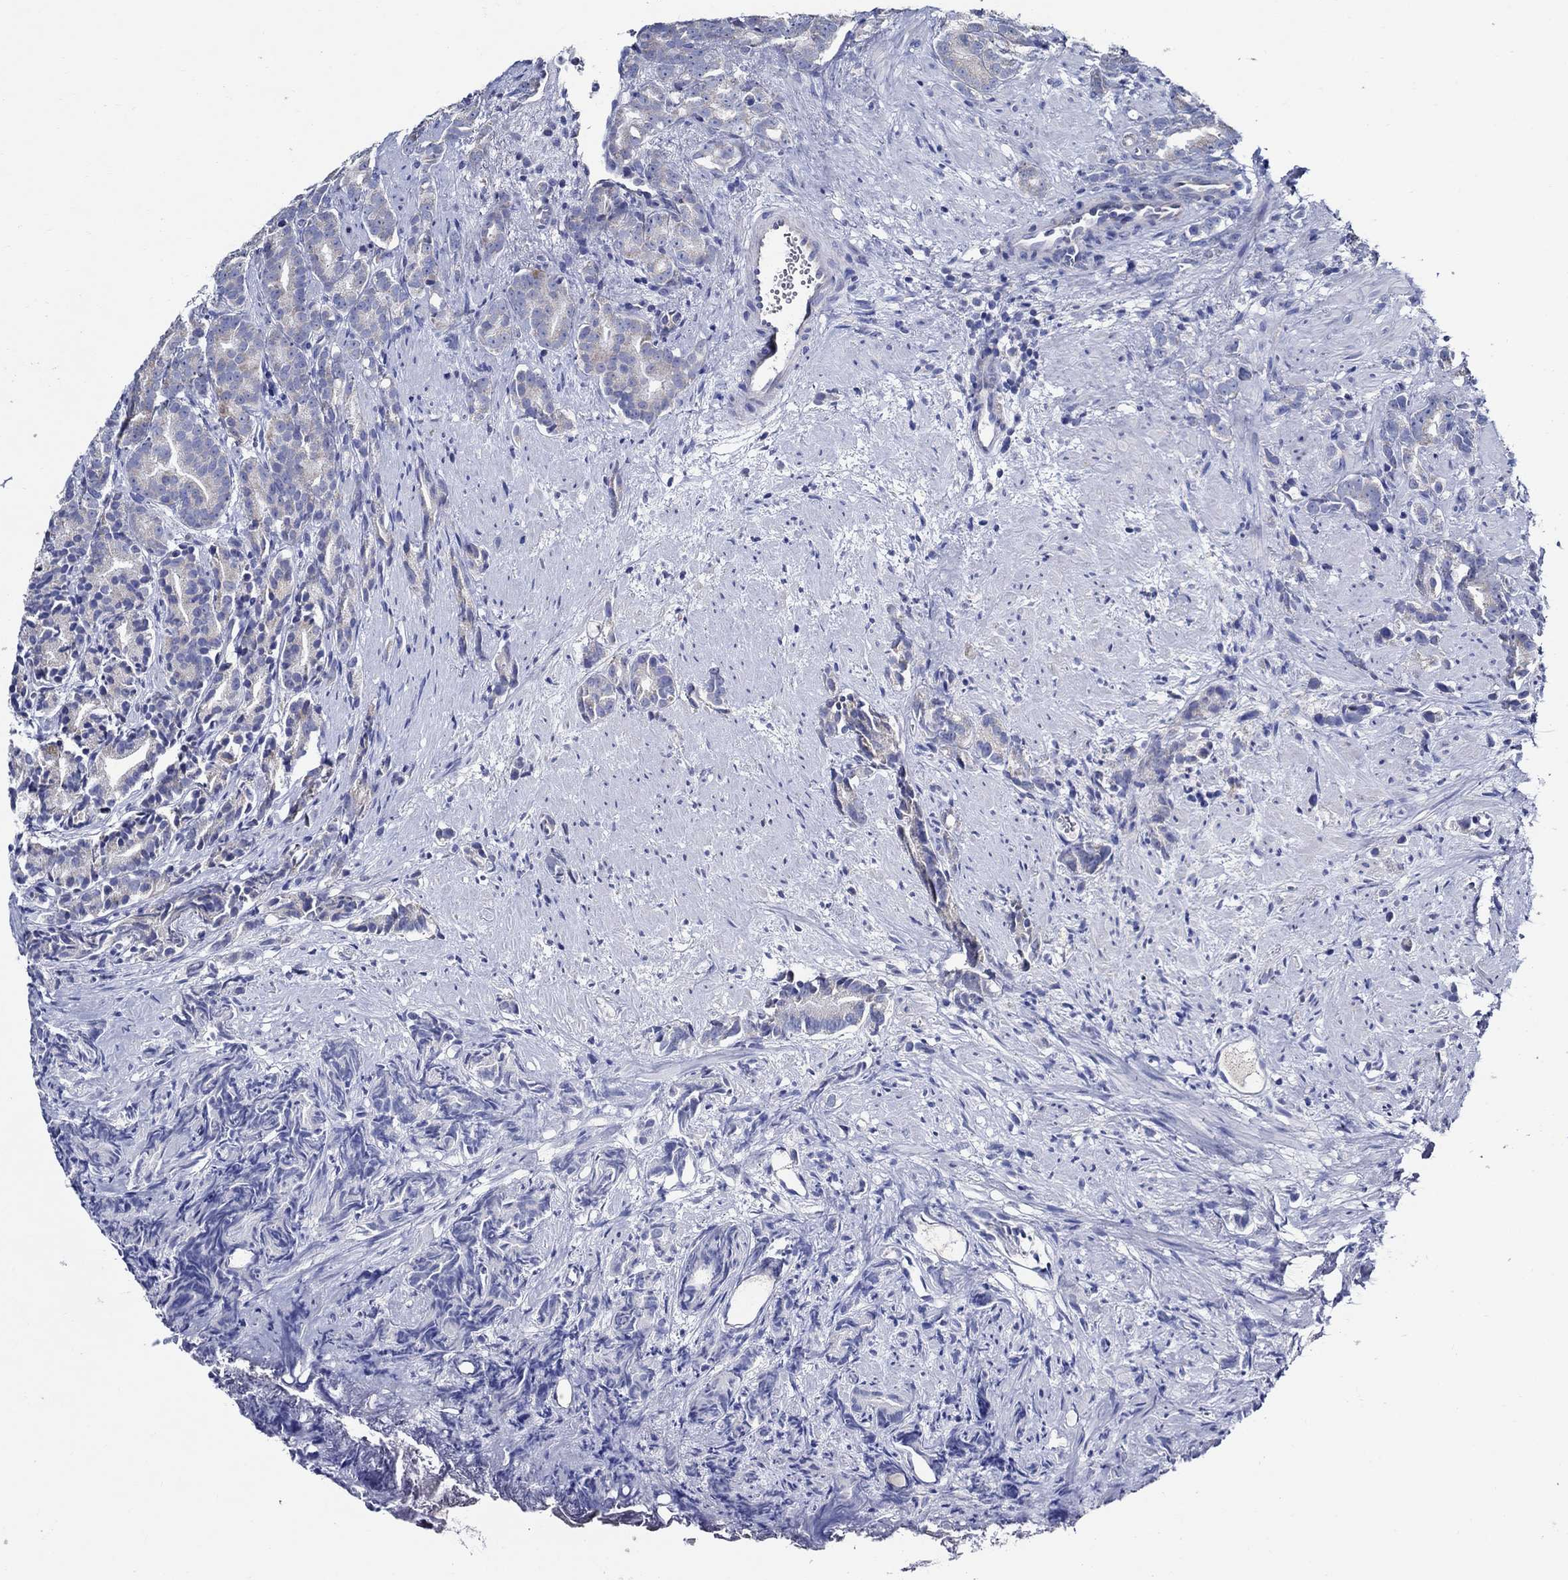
{"staining": {"intensity": "negative", "quantity": "none", "location": "none"}, "tissue": "prostate cancer", "cell_type": "Tumor cells", "image_type": "cancer", "snomed": [{"axis": "morphology", "description": "Adenocarcinoma, High grade"}, {"axis": "topography", "description": "Prostate"}], "caption": "IHC of high-grade adenocarcinoma (prostate) demonstrates no expression in tumor cells.", "gene": "SKOR1", "patient": {"sex": "male", "age": 90}}